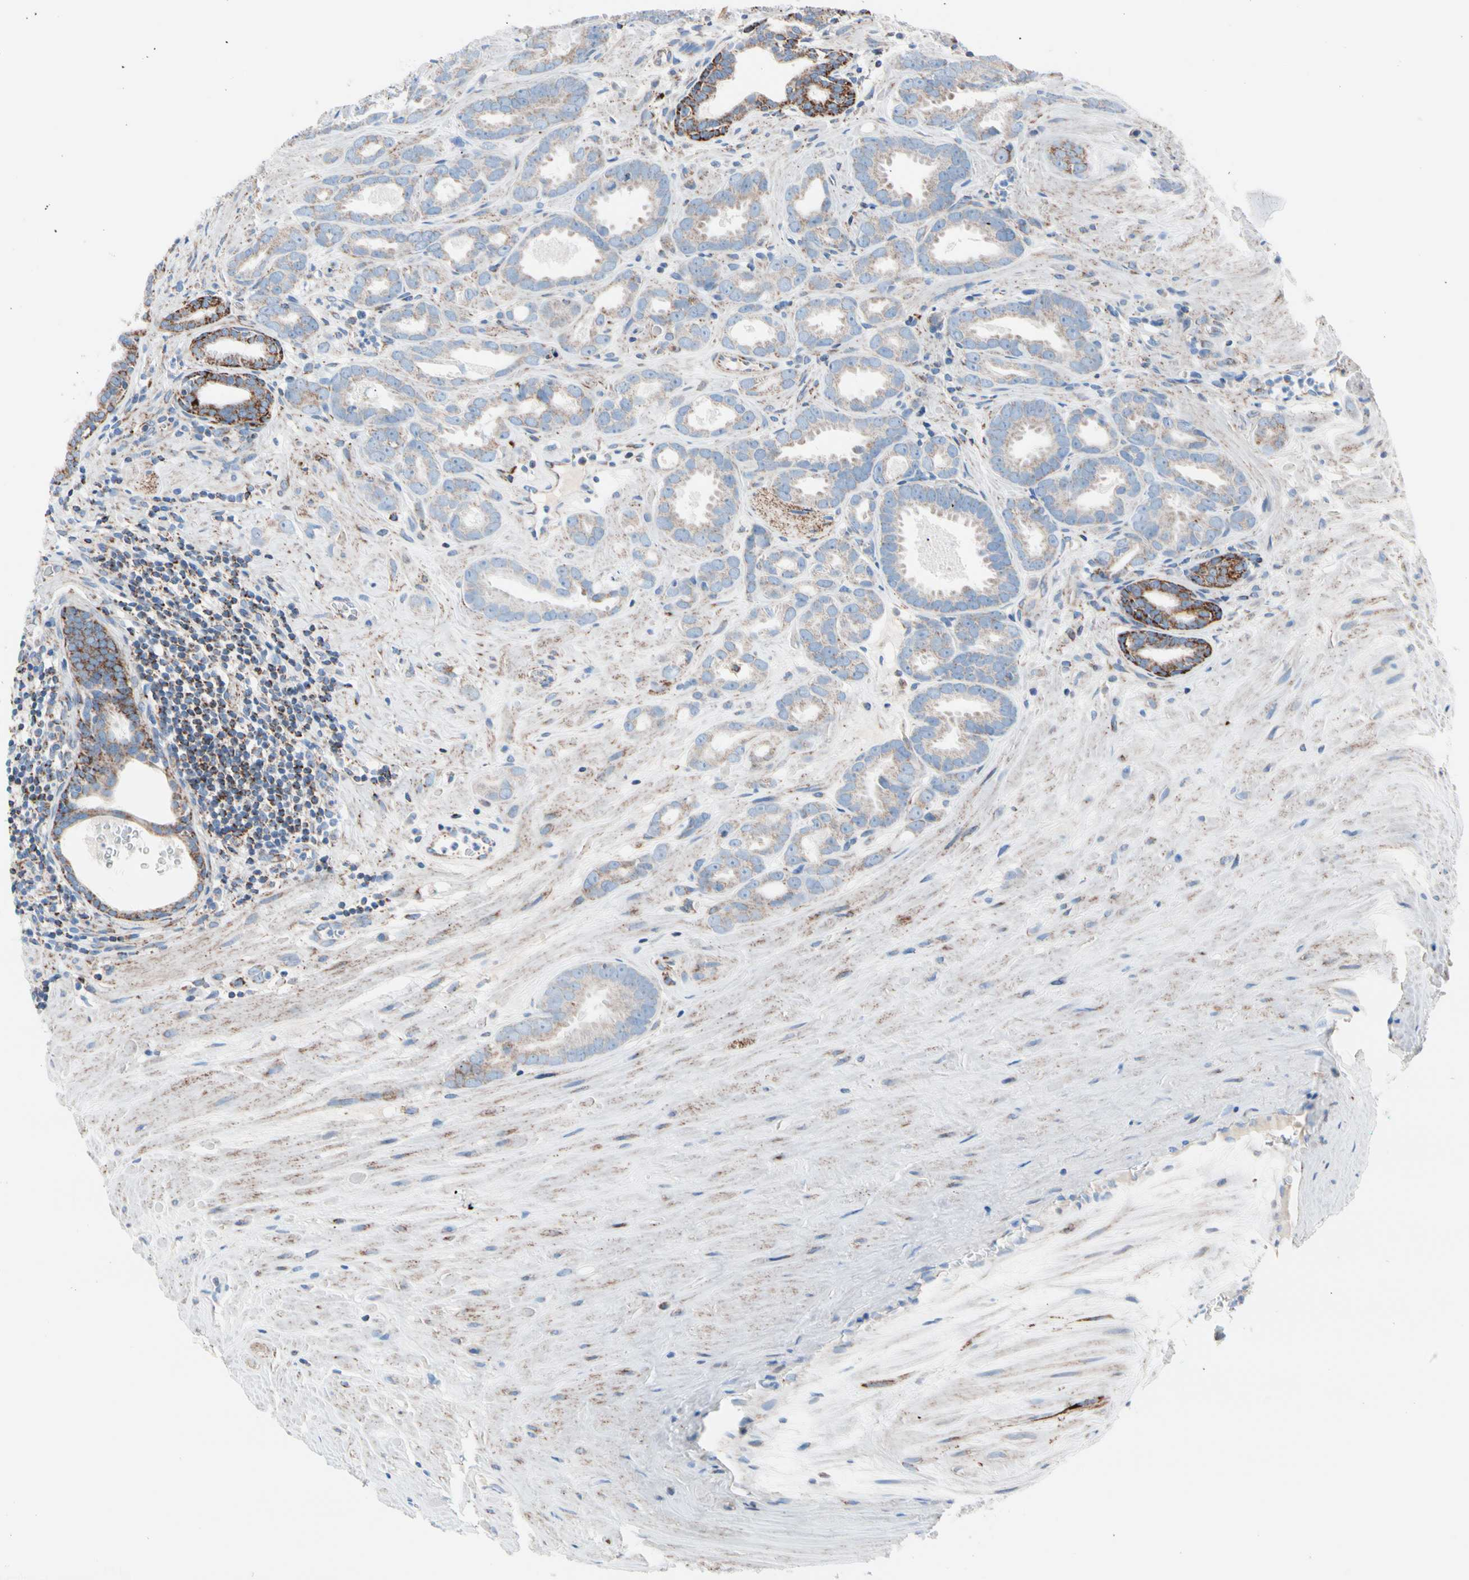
{"staining": {"intensity": "weak", "quantity": ">75%", "location": "cytoplasmic/membranous"}, "tissue": "prostate cancer", "cell_type": "Tumor cells", "image_type": "cancer", "snomed": [{"axis": "morphology", "description": "Adenocarcinoma, Low grade"}, {"axis": "topography", "description": "Prostate"}], "caption": "Immunohistochemical staining of prostate adenocarcinoma (low-grade) shows low levels of weak cytoplasmic/membranous positivity in about >75% of tumor cells.", "gene": "HK1", "patient": {"sex": "male", "age": 57}}